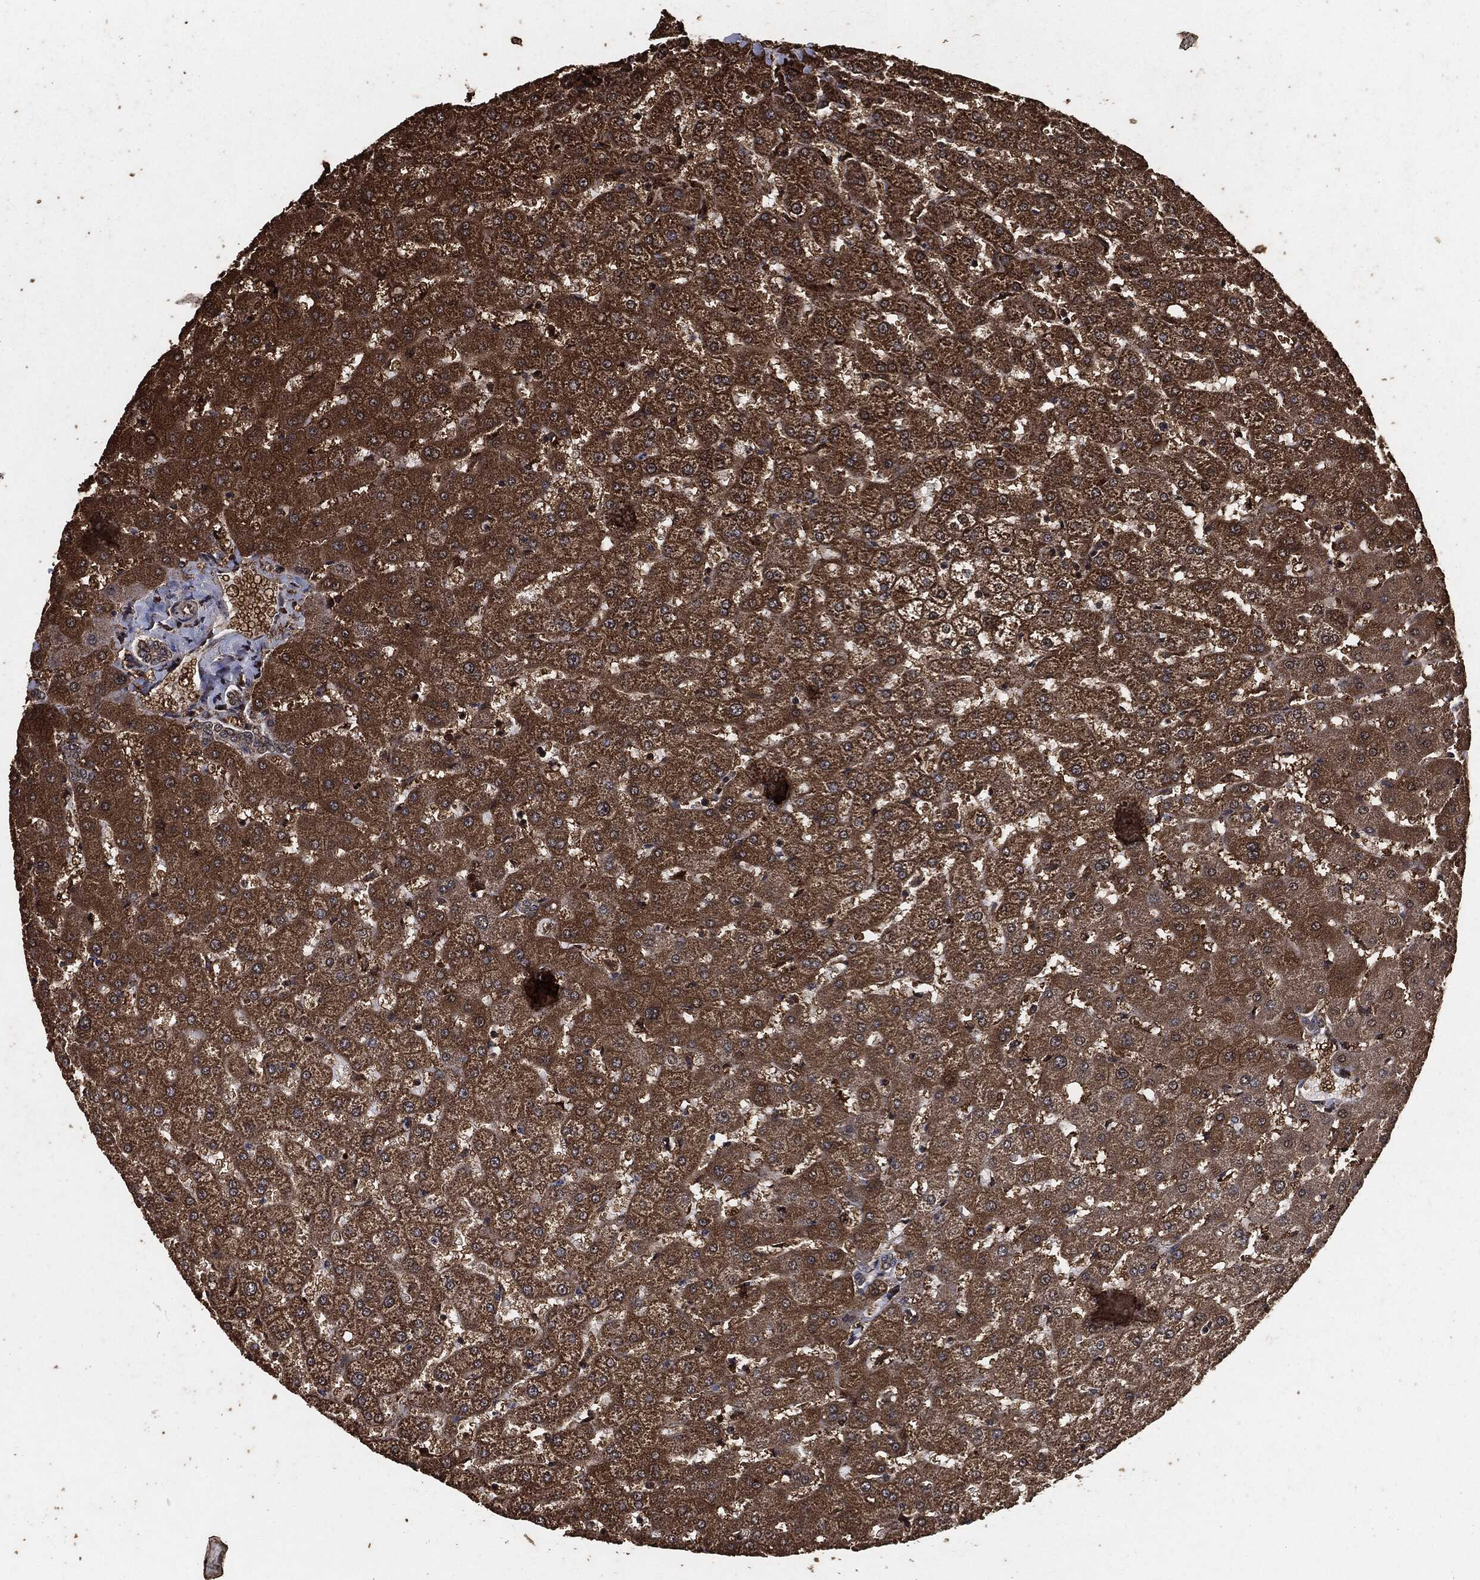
{"staining": {"intensity": "negative", "quantity": "none", "location": "none"}, "tissue": "liver", "cell_type": "Cholangiocytes", "image_type": "normal", "snomed": [{"axis": "morphology", "description": "Normal tissue, NOS"}, {"axis": "topography", "description": "Liver"}], "caption": "This is an immunohistochemistry micrograph of unremarkable liver. There is no expression in cholangiocytes.", "gene": "EGFR", "patient": {"sex": "female", "age": 50}}